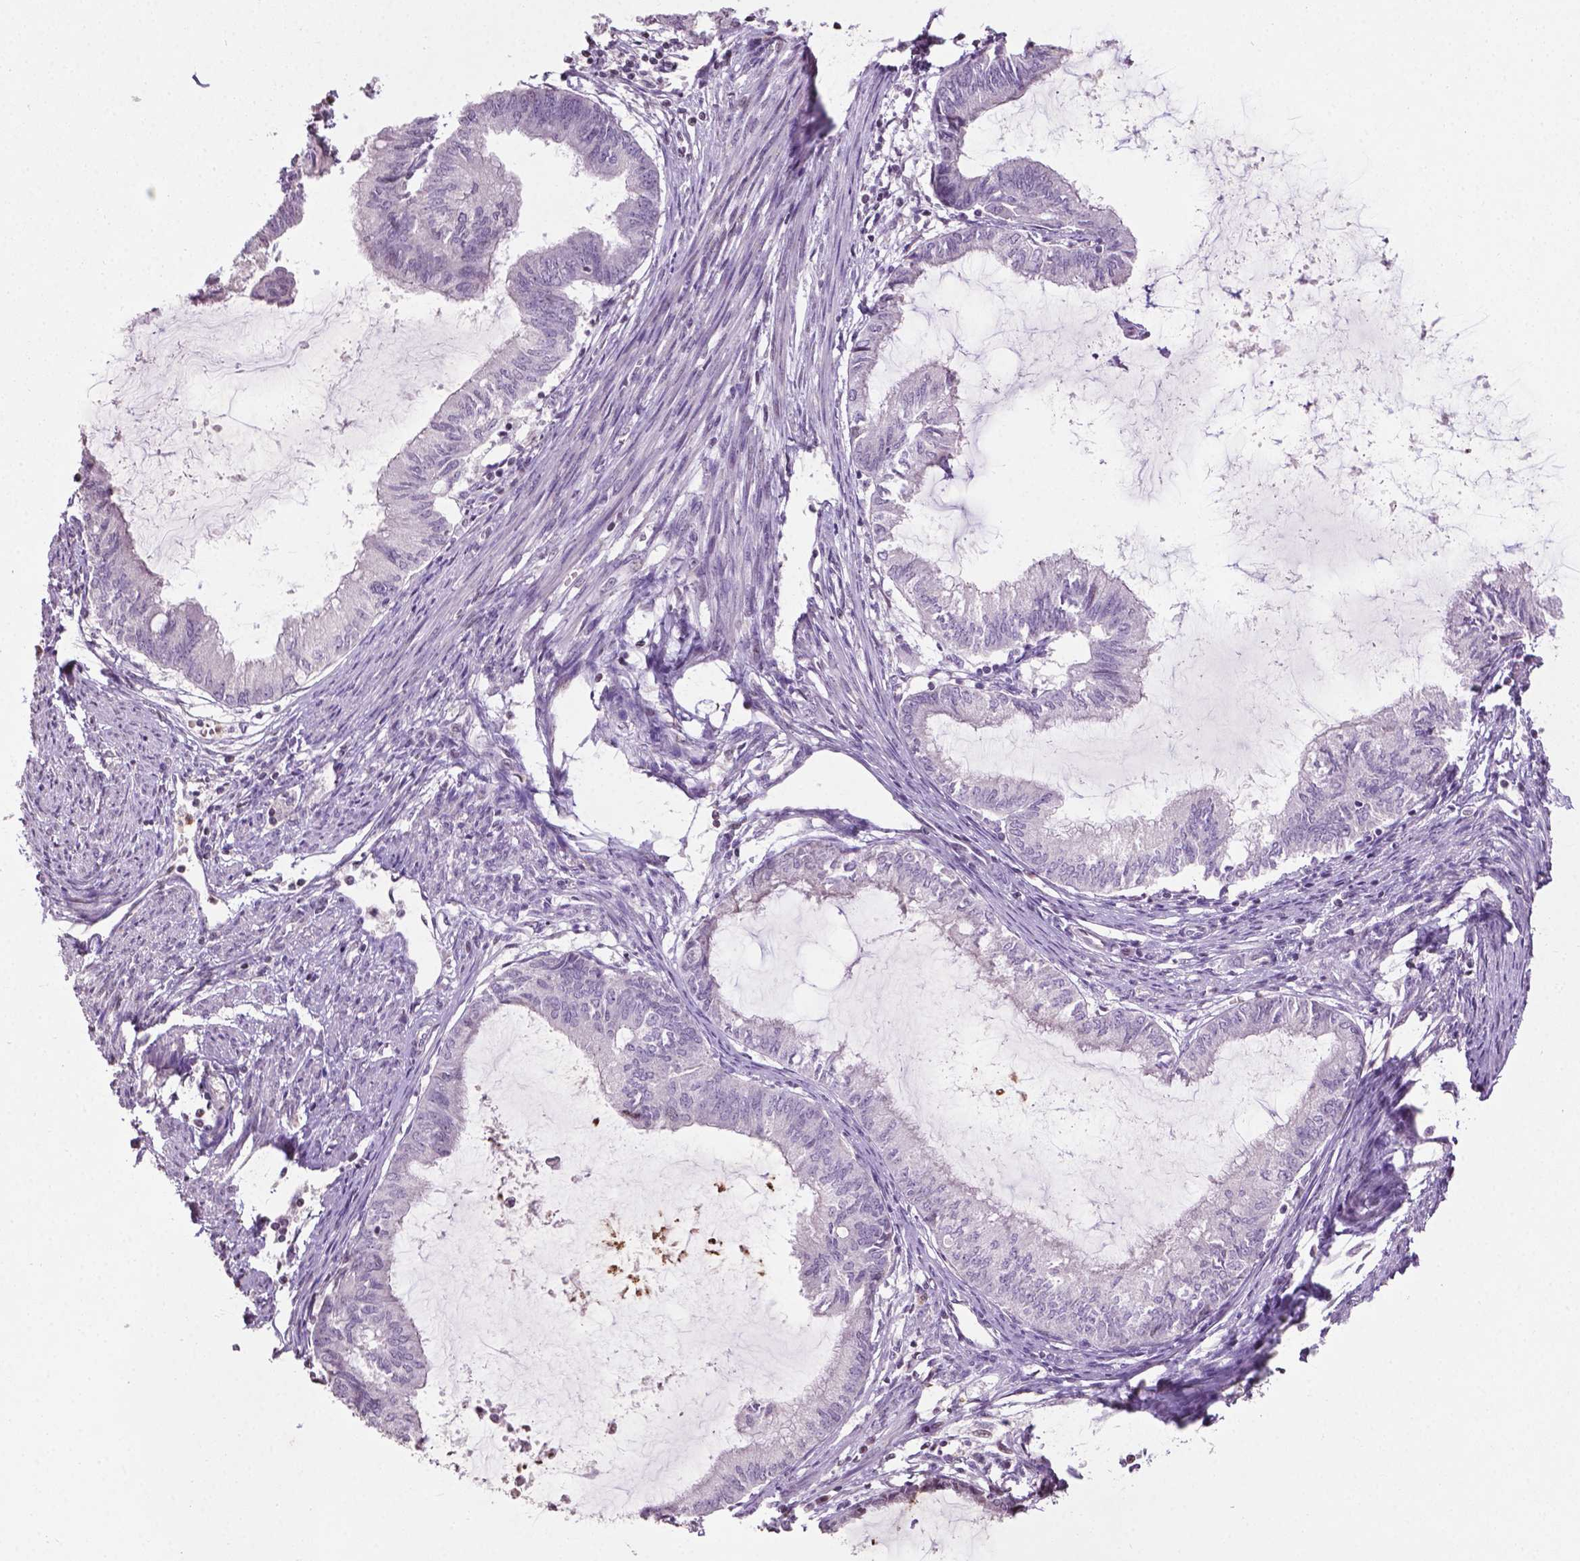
{"staining": {"intensity": "negative", "quantity": "none", "location": "none"}, "tissue": "endometrial cancer", "cell_type": "Tumor cells", "image_type": "cancer", "snomed": [{"axis": "morphology", "description": "Adenocarcinoma, NOS"}, {"axis": "topography", "description": "Endometrium"}], "caption": "This photomicrograph is of endometrial adenocarcinoma stained with IHC to label a protein in brown with the nuclei are counter-stained blue. There is no positivity in tumor cells. (DAB (3,3'-diaminobenzidine) immunohistochemistry (IHC) with hematoxylin counter stain).", "gene": "NTNG2", "patient": {"sex": "female", "age": 86}}